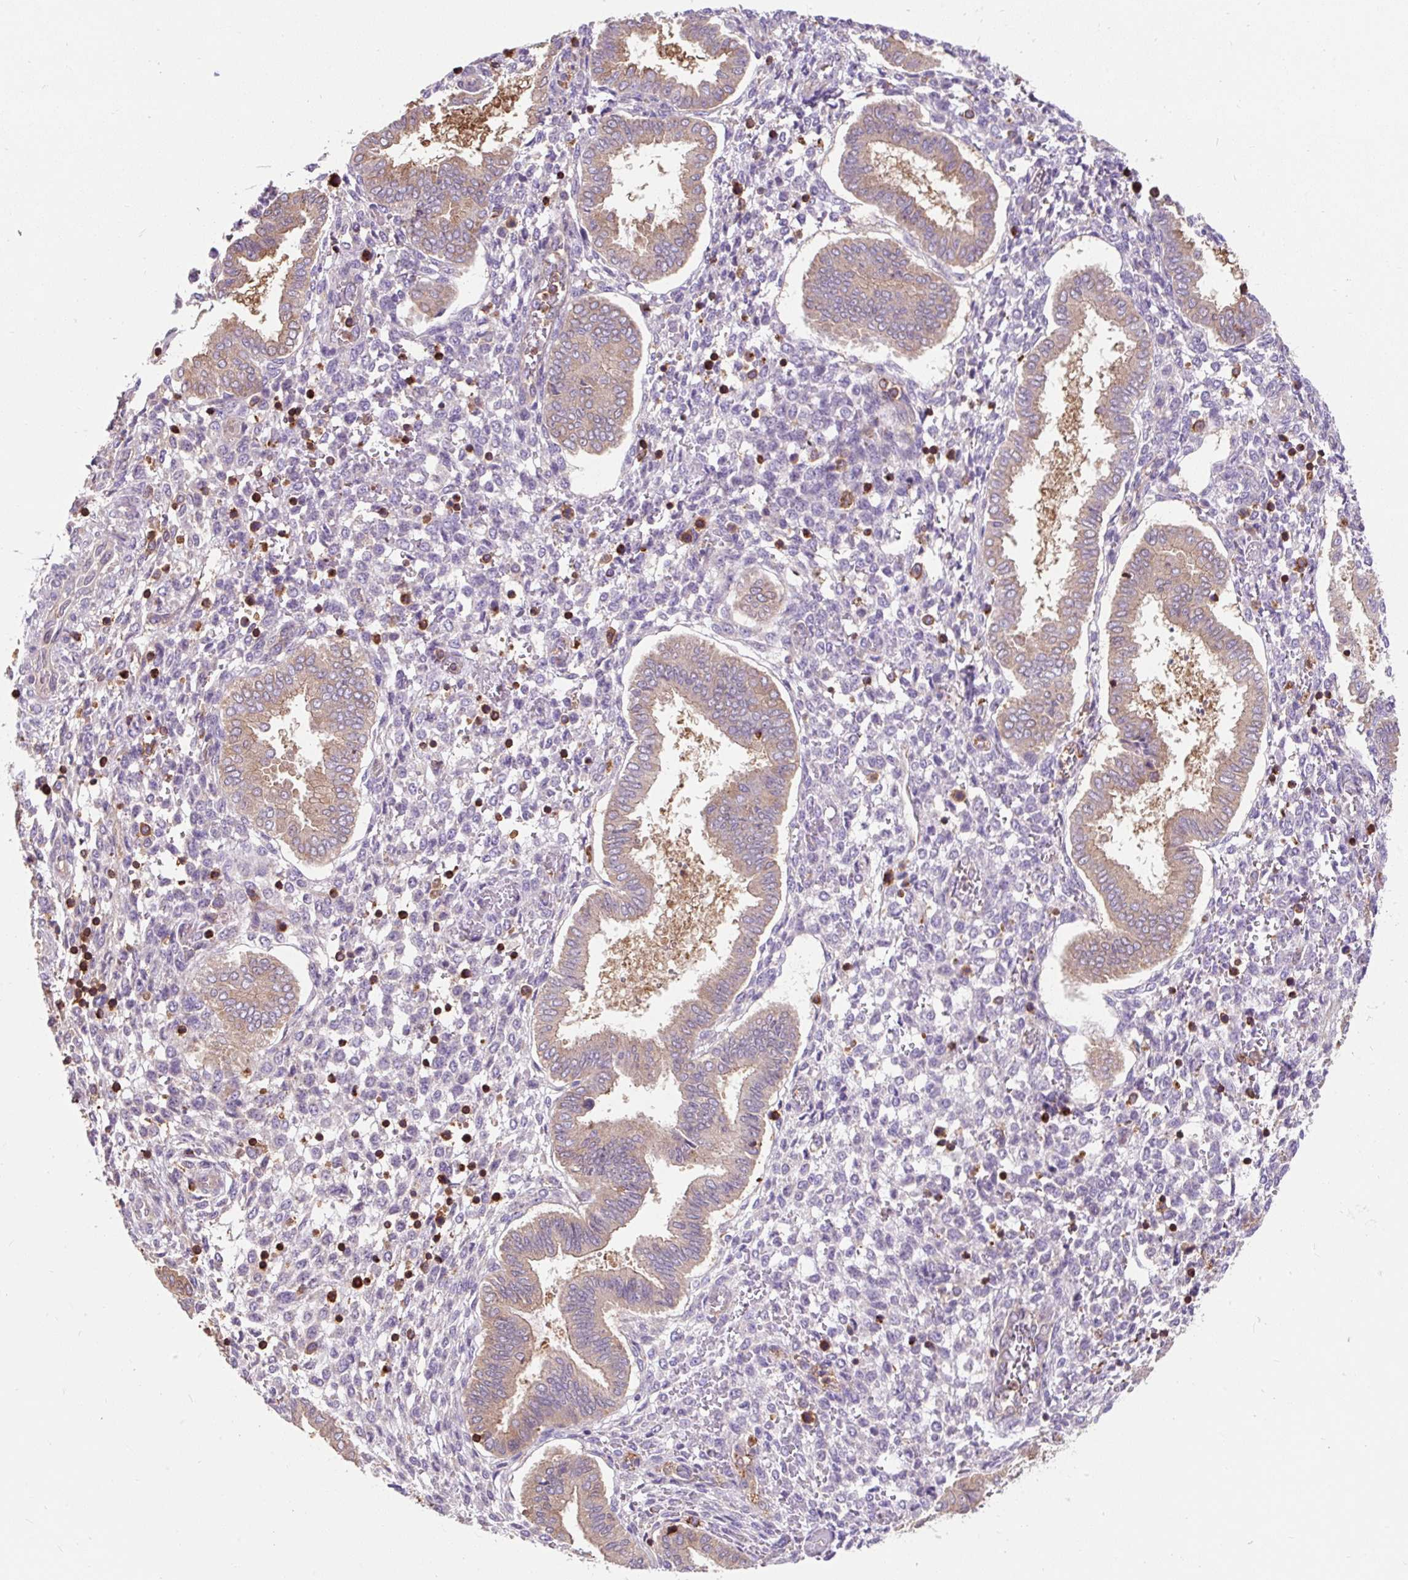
{"staining": {"intensity": "negative", "quantity": "none", "location": "none"}, "tissue": "endometrium", "cell_type": "Cells in endometrial stroma", "image_type": "normal", "snomed": [{"axis": "morphology", "description": "Normal tissue, NOS"}, {"axis": "topography", "description": "Endometrium"}], "caption": "High magnification brightfield microscopy of benign endometrium stained with DAB (3,3'-diaminobenzidine) (brown) and counterstained with hematoxylin (blue): cells in endometrial stroma show no significant positivity.", "gene": "CISD3", "patient": {"sex": "female", "age": 24}}